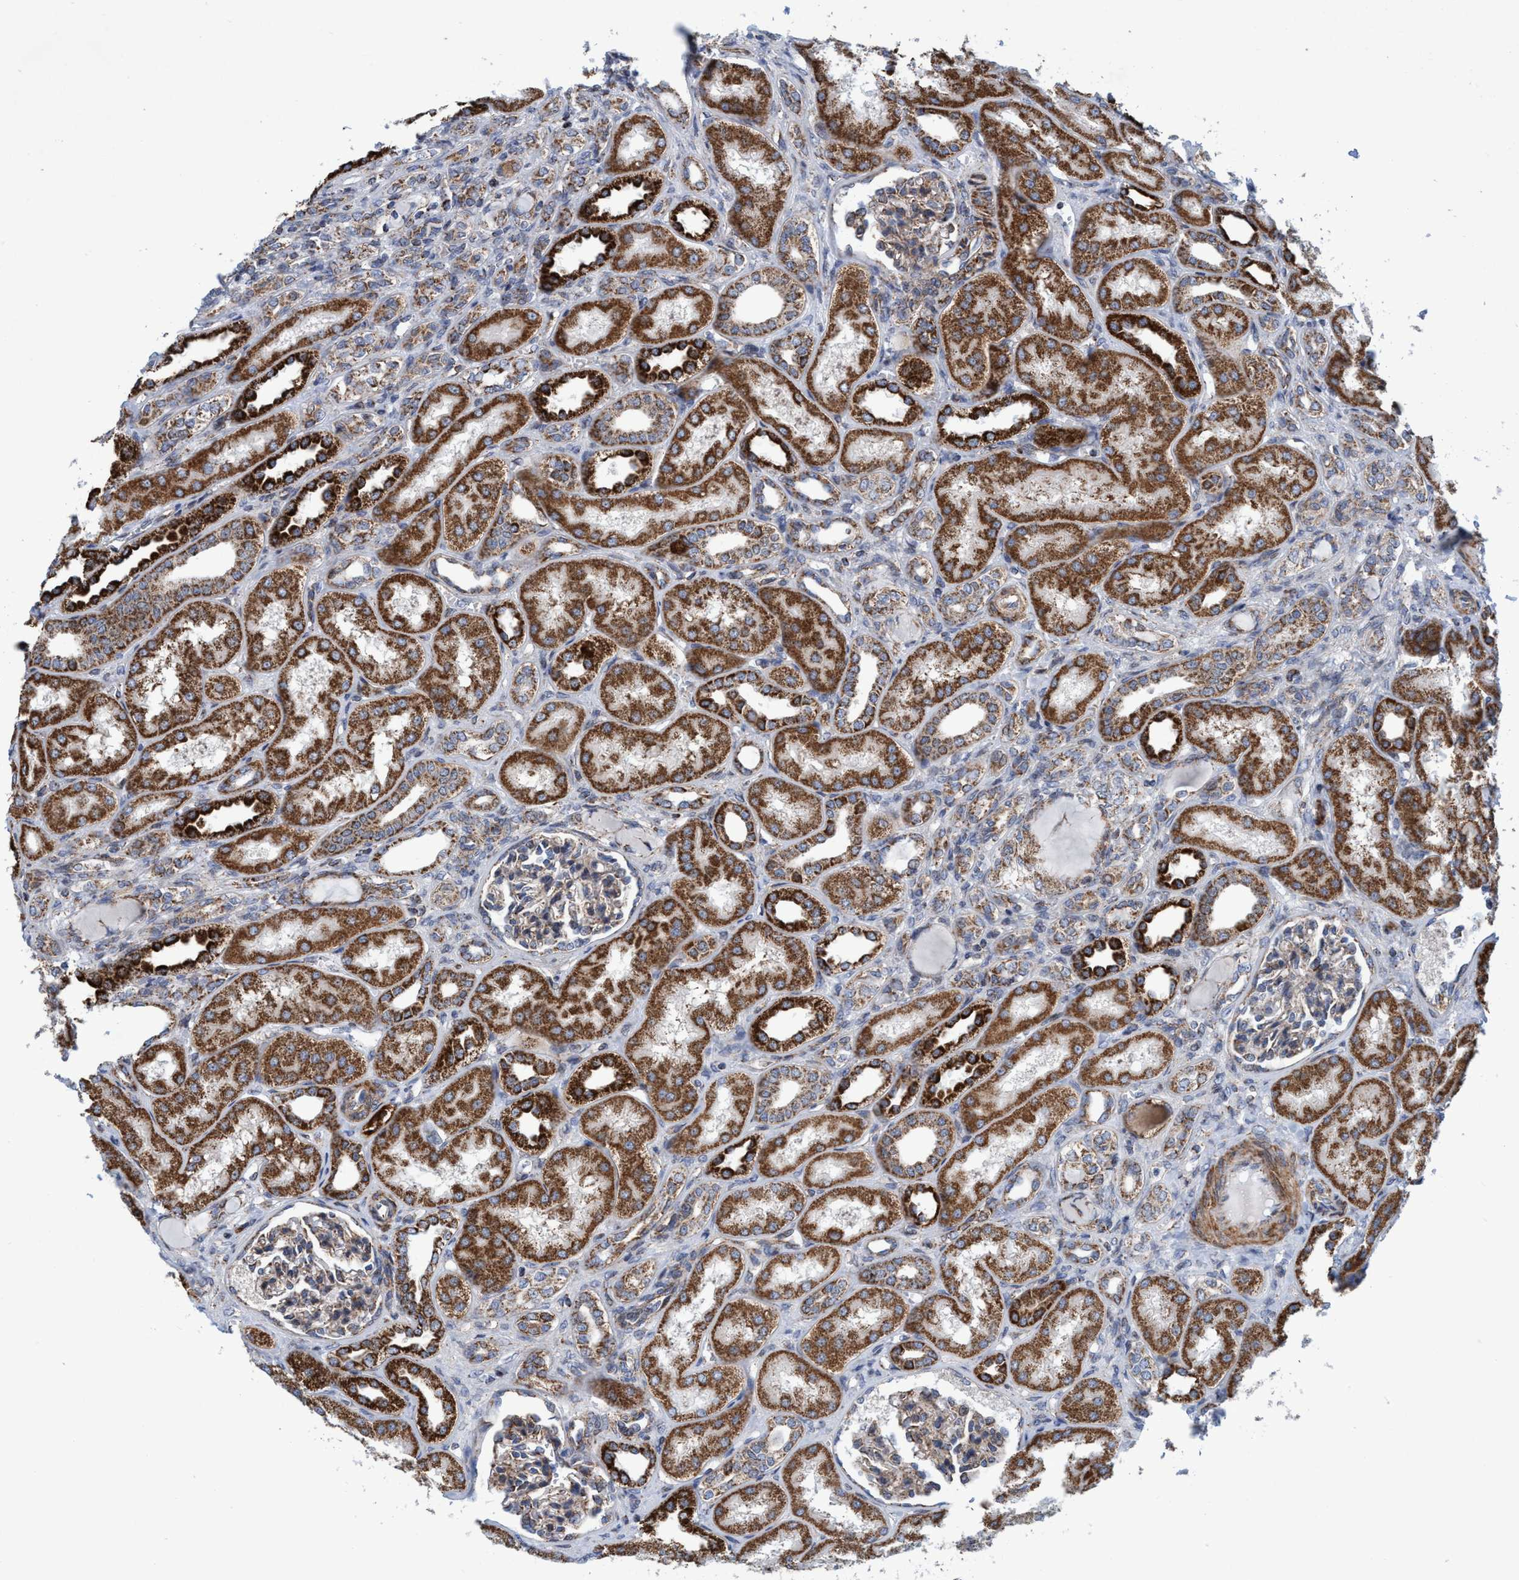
{"staining": {"intensity": "weak", "quantity": ">75%", "location": "cytoplasmic/membranous"}, "tissue": "kidney", "cell_type": "Cells in glomeruli", "image_type": "normal", "snomed": [{"axis": "morphology", "description": "Normal tissue, NOS"}, {"axis": "topography", "description": "Kidney"}], "caption": "Normal kidney displays weak cytoplasmic/membranous expression in approximately >75% of cells in glomeruli, visualized by immunohistochemistry. Nuclei are stained in blue.", "gene": "POLR1F", "patient": {"sex": "male", "age": 7}}